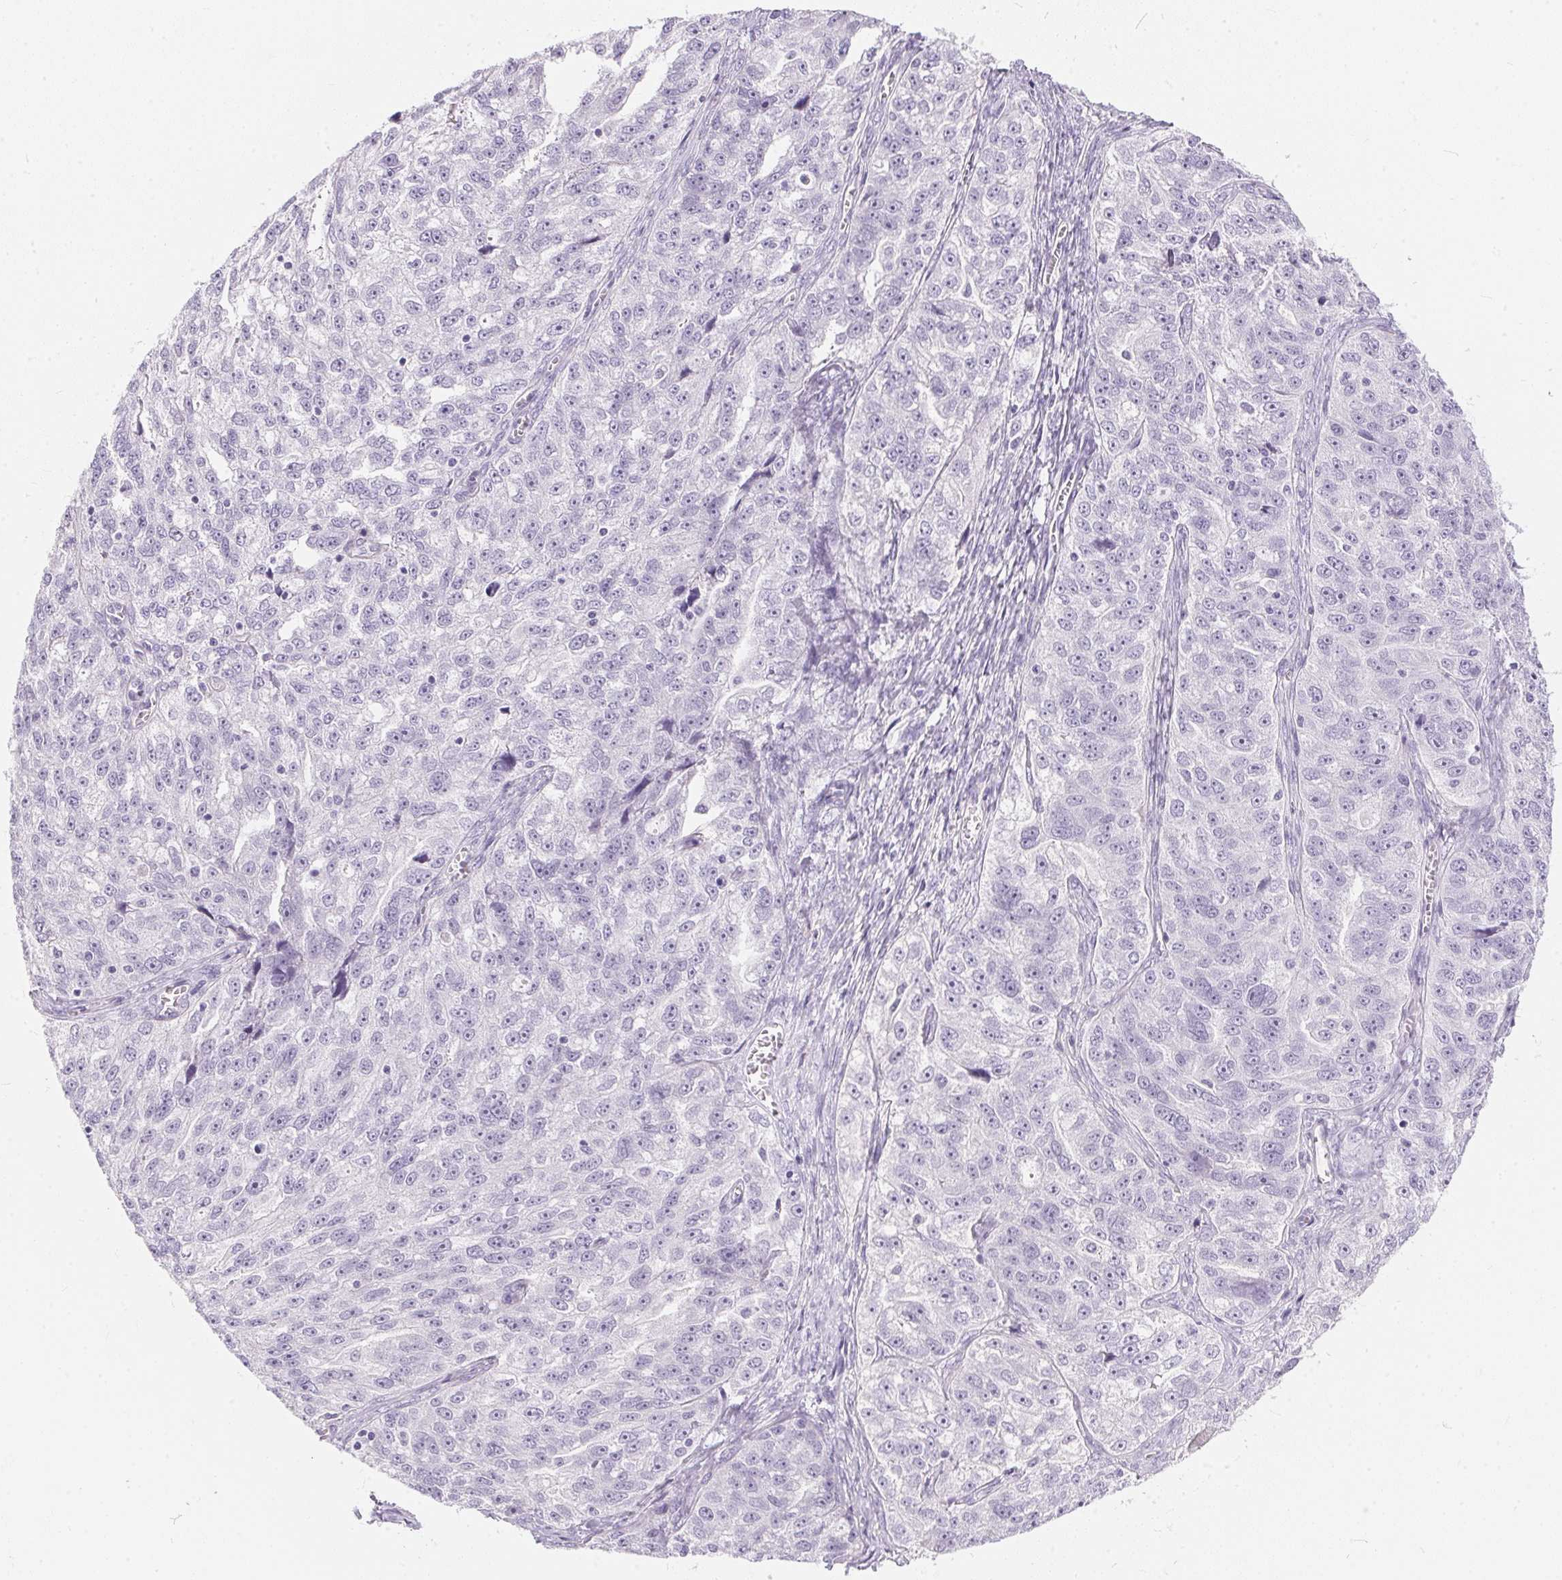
{"staining": {"intensity": "negative", "quantity": "none", "location": "none"}, "tissue": "ovarian cancer", "cell_type": "Tumor cells", "image_type": "cancer", "snomed": [{"axis": "morphology", "description": "Cystadenocarcinoma, serous, NOS"}, {"axis": "topography", "description": "Ovary"}], "caption": "Human serous cystadenocarcinoma (ovarian) stained for a protein using IHC displays no staining in tumor cells.", "gene": "GBP6", "patient": {"sex": "female", "age": 51}}